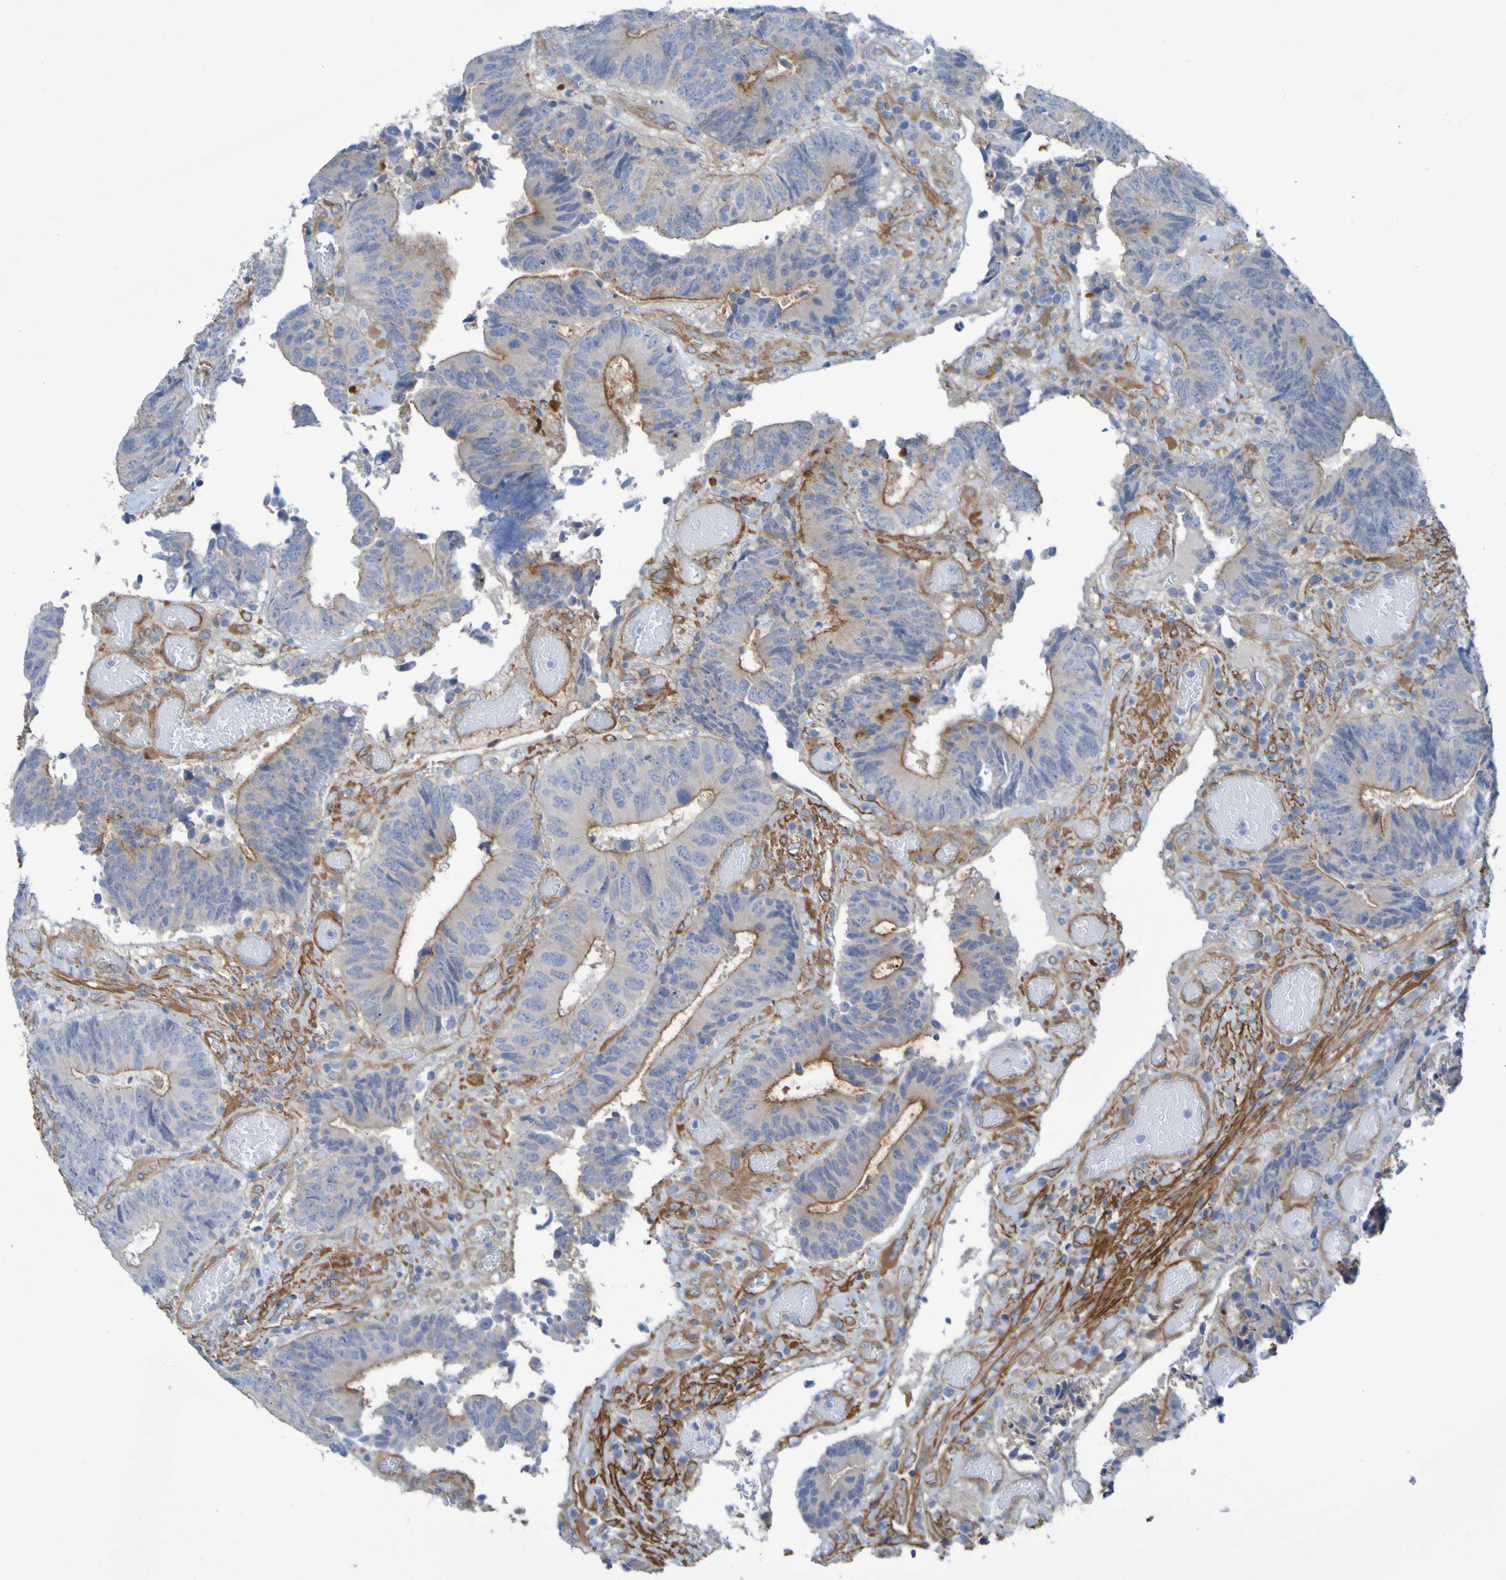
{"staining": {"intensity": "moderate", "quantity": "25%-75%", "location": "cytoplasmic/membranous"}, "tissue": "colorectal cancer", "cell_type": "Tumor cells", "image_type": "cancer", "snomed": [{"axis": "morphology", "description": "Adenocarcinoma, NOS"}, {"axis": "topography", "description": "Rectum"}], "caption": "Protein expression by immunohistochemistry reveals moderate cytoplasmic/membranous positivity in approximately 25%-75% of tumor cells in adenocarcinoma (colorectal). Using DAB (3,3'-diaminobenzidine) (brown) and hematoxylin (blue) stains, captured at high magnification using brightfield microscopy.", "gene": "LPP", "patient": {"sex": "male", "age": 72}}